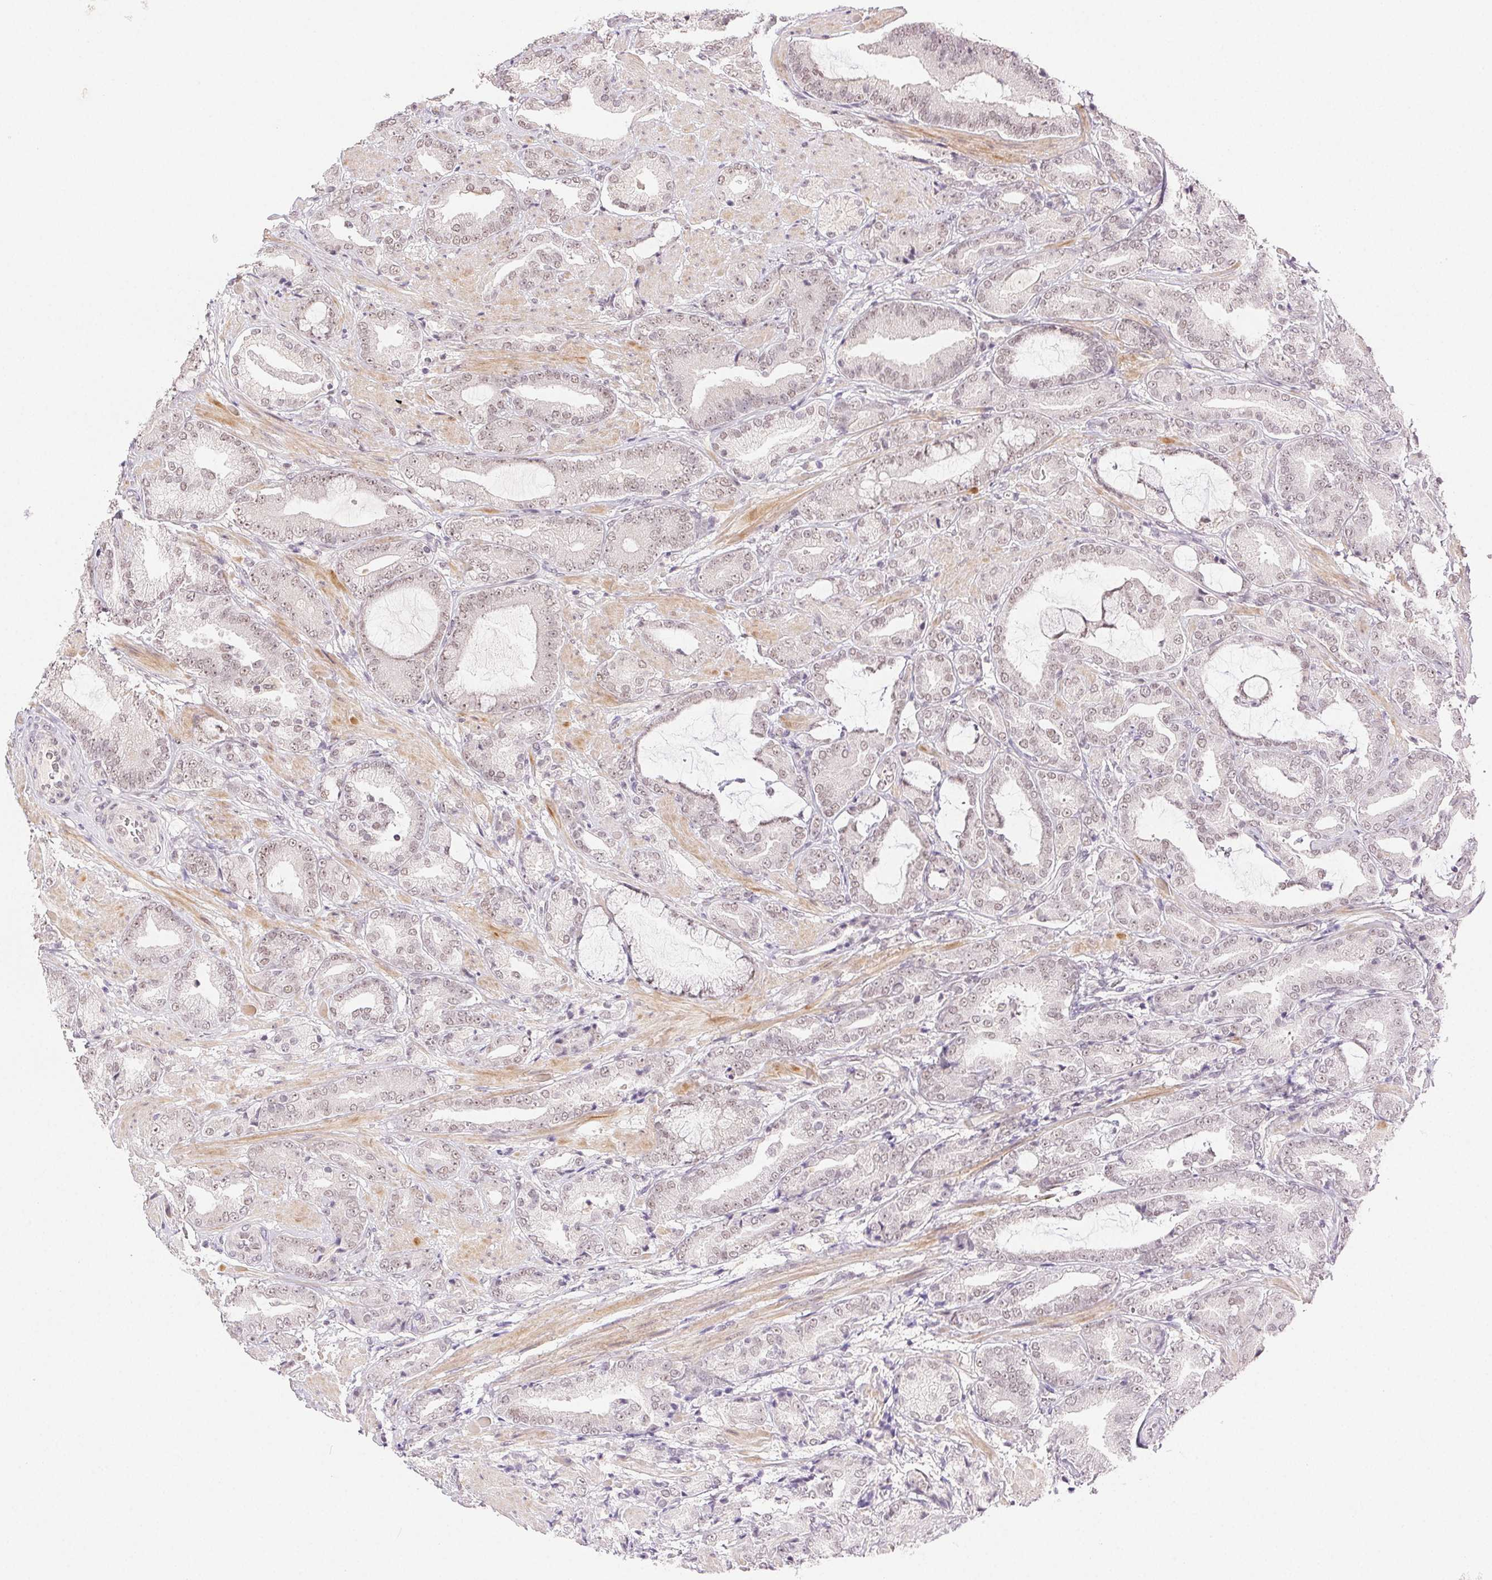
{"staining": {"intensity": "weak", "quantity": "25%-75%", "location": "nuclear"}, "tissue": "prostate cancer", "cell_type": "Tumor cells", "image_type": "cancer", "snomed": [{"axis": "morphology", "description": "Adenocarcinoma, High grade"}, {"axis": "topography", "description": "Prostate"}], "caption": "IHC (DAB (3,3'-diaminobenzidine)) staining of prostate high-grade adenocarcinoma exhibits weak nuclear protein expression in approximately 25%-75% of tumor cells.", "gene": "PRPF18", "patient": {"sex": "male", "age": 56}}